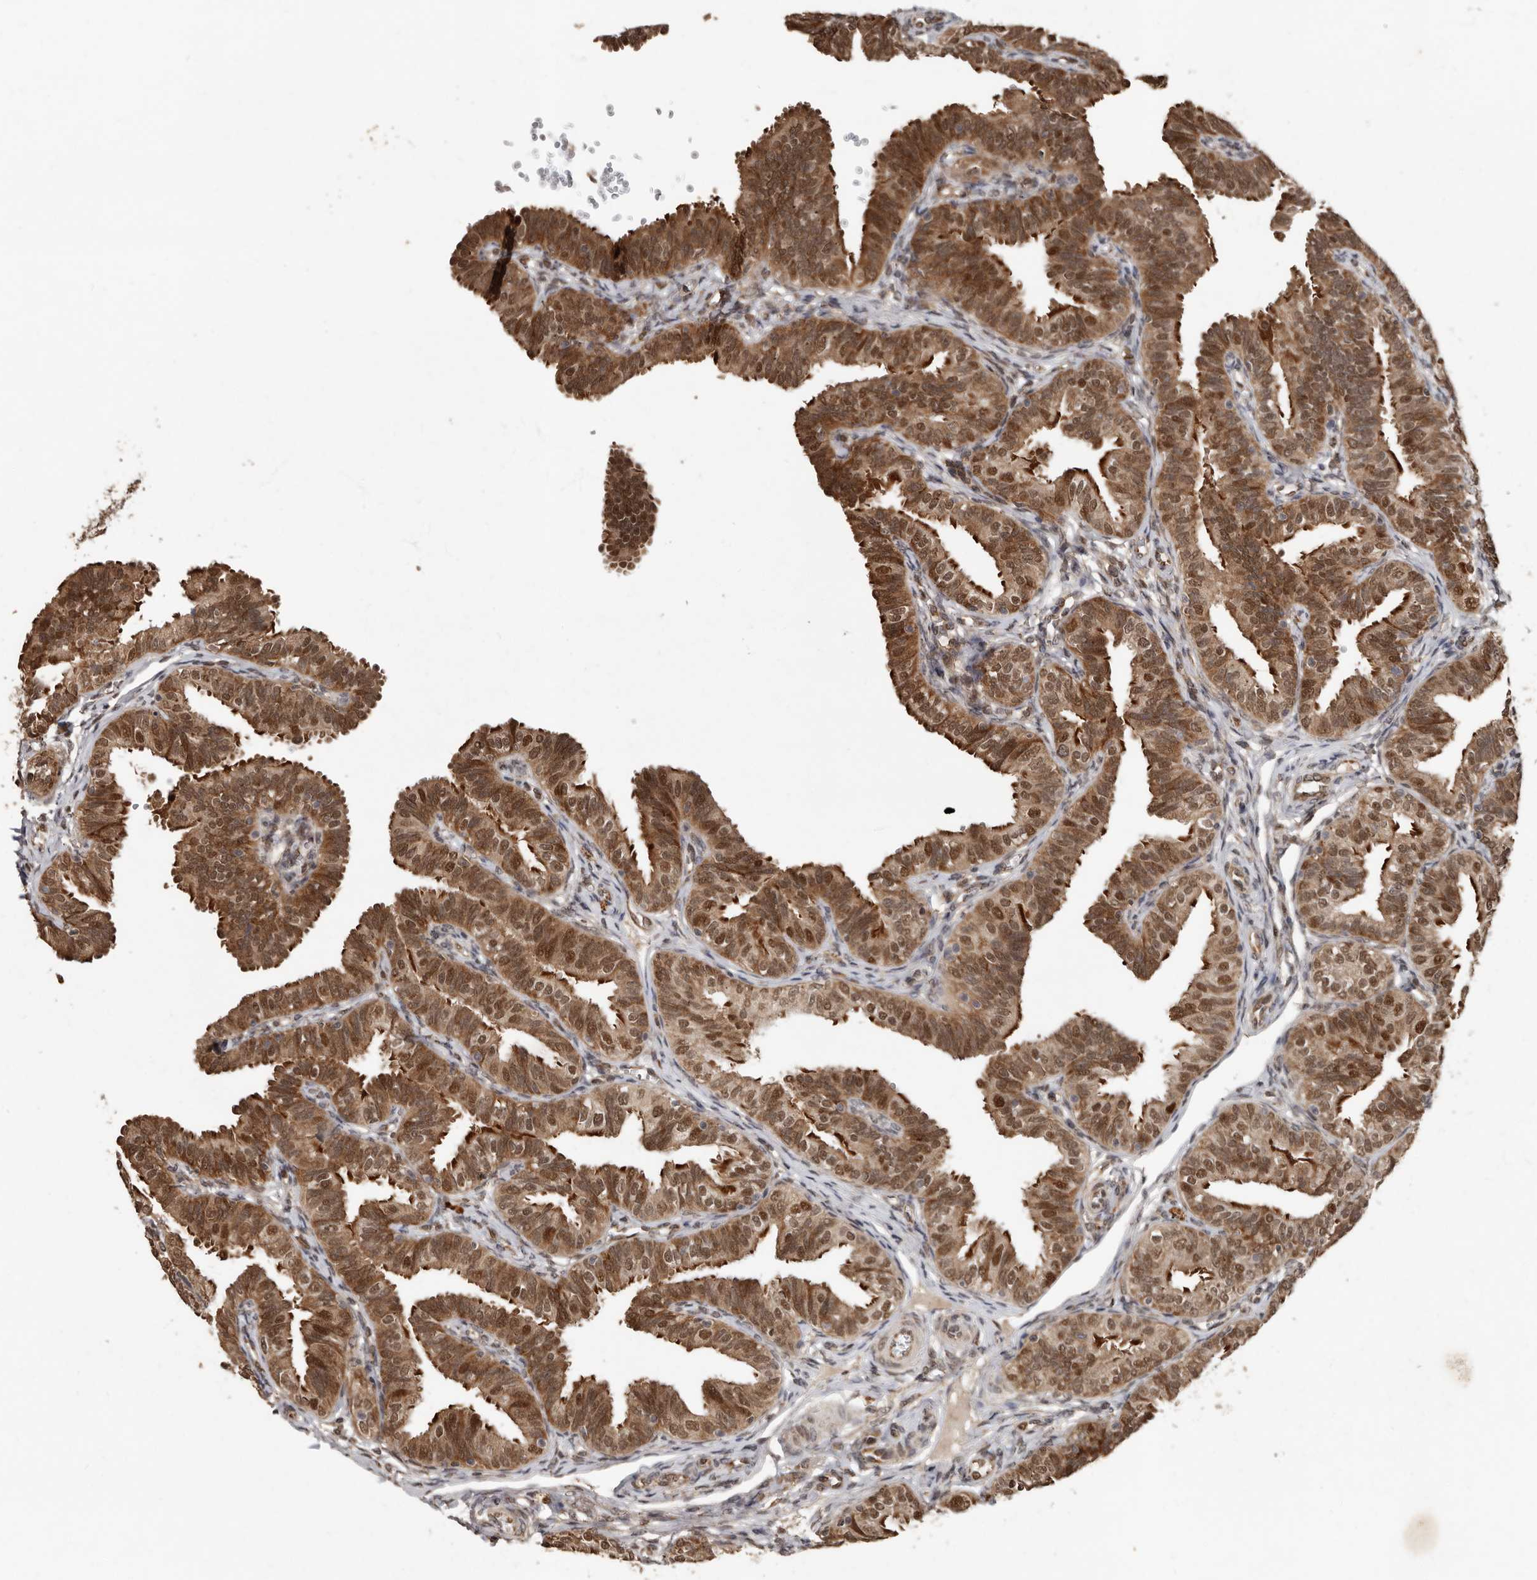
{"staining": {"intensity": "strong", "quantity": ">75%", "location": "cytoplasmic/membranous,nuclear"}, "tissue": "fallopian tube", "cell_type": "Glandular cells", "image_type": "normal", "snomed": [{"axis": "morphology", "description": "Normal tissue, NOS"}, {"axis": "topography", "description": "Fallopian tube"}], "caption": "Fallopian tube stained with a brown dye displays strong cytoplasmic/membranous,nuclear positive positivity in about >75% of glandular cells.", "gene": "LRGUK", "patient": {"sex": "female", "age": 35}}